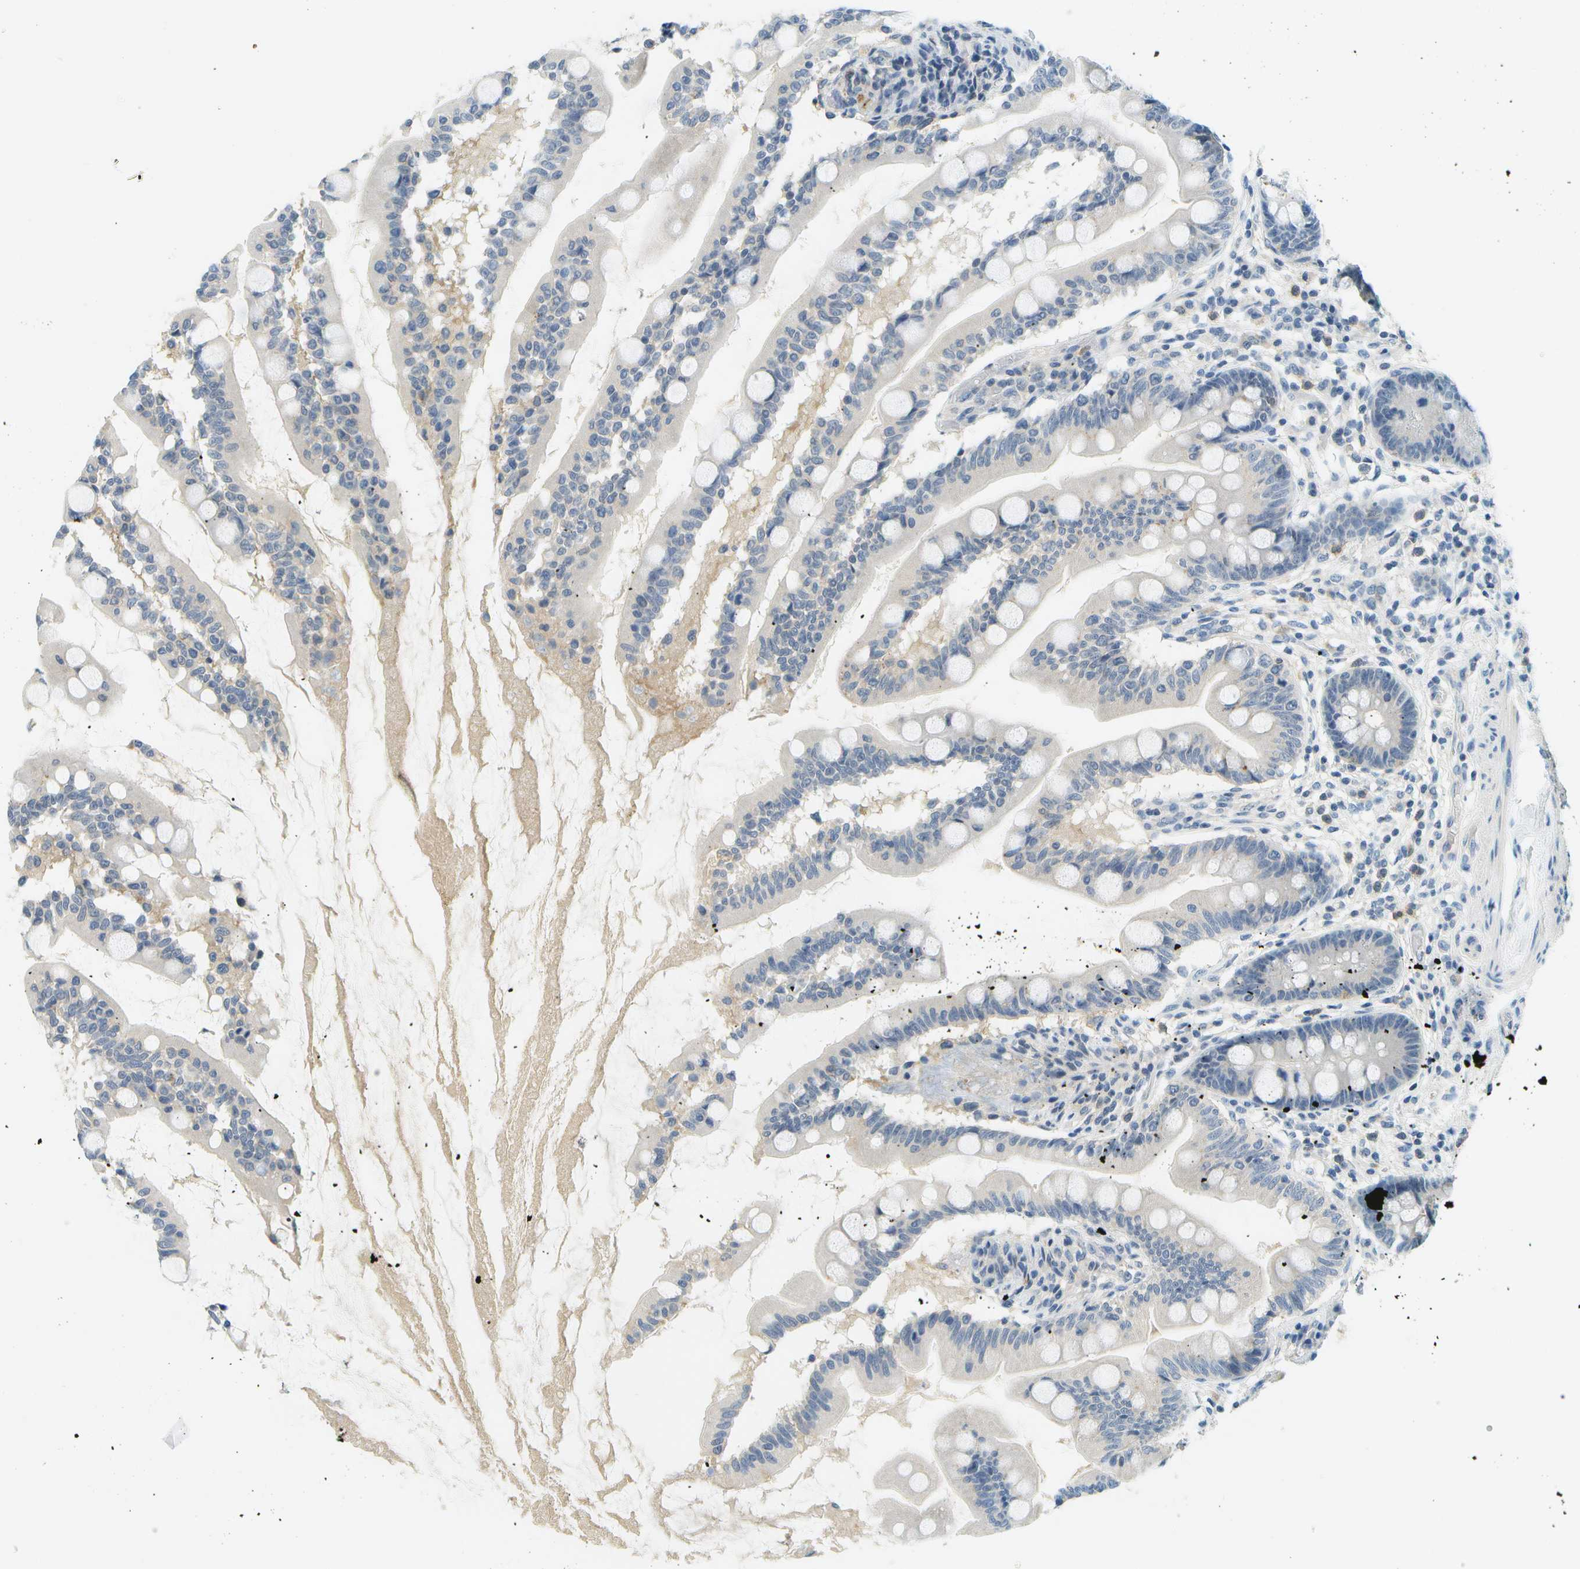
{"staining": {"intensity": "moderate", "quantity": "<25%", "location": "cytoplasmic/membranous"}, "tissue": "small intestine", "cell_type": "Glandular cells", "image_type": "normal", "snomed": [{"axis": "morphology", "description": "Normal tissue, NOS"}, {"axis": "topography", "description": "Small intestine"}], "caption": "Moderate cytoplasmic/membranous staining for a protein is present in about <25% of glandular cells of normal small intestine using immunohistochemistry (IHC).", "gene": "RASGRP2", "patient": {"sex": "female", "age": 56}}